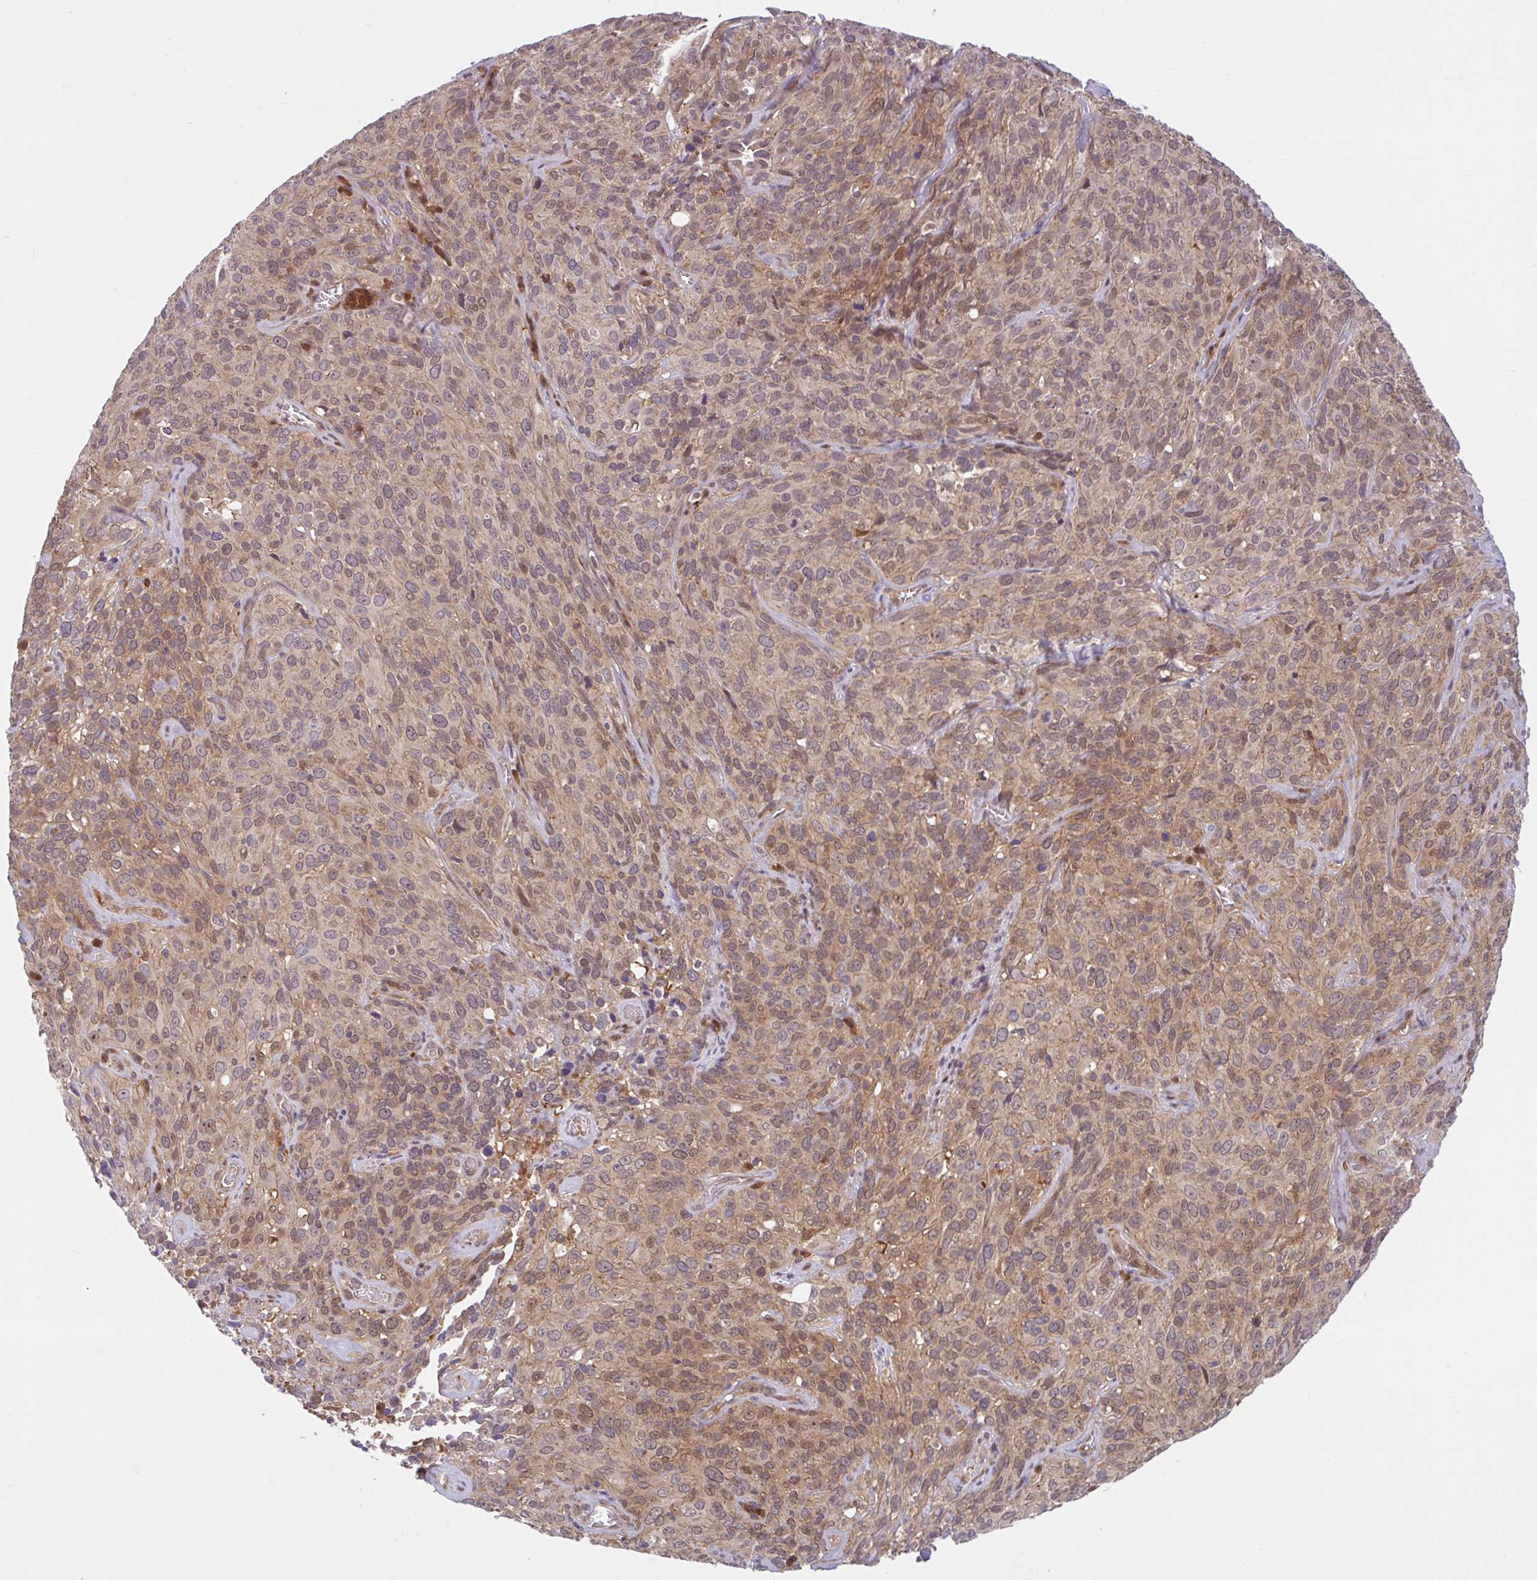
{"staining": {"intensity": "moderate", "quantity": "25%-75%", "location": "cytoplasmic/membranous,nuclear"}, "tissue": "cervical cancer", "cell_type": "Tumor cells", "image_type": "cancer", "snomed": [{"axis": "morphology", "description": "Squamous cell carcinoma, NOS"}, {"axis": "topography", "description": "Cervix"}], "caption": "Cervical cancer (squamous cell carcinoma) stained with a protein marker shows moderate staining in tumor cells.", "gene": "HMBS", "patient": {"sex": "female", "age": 51}}